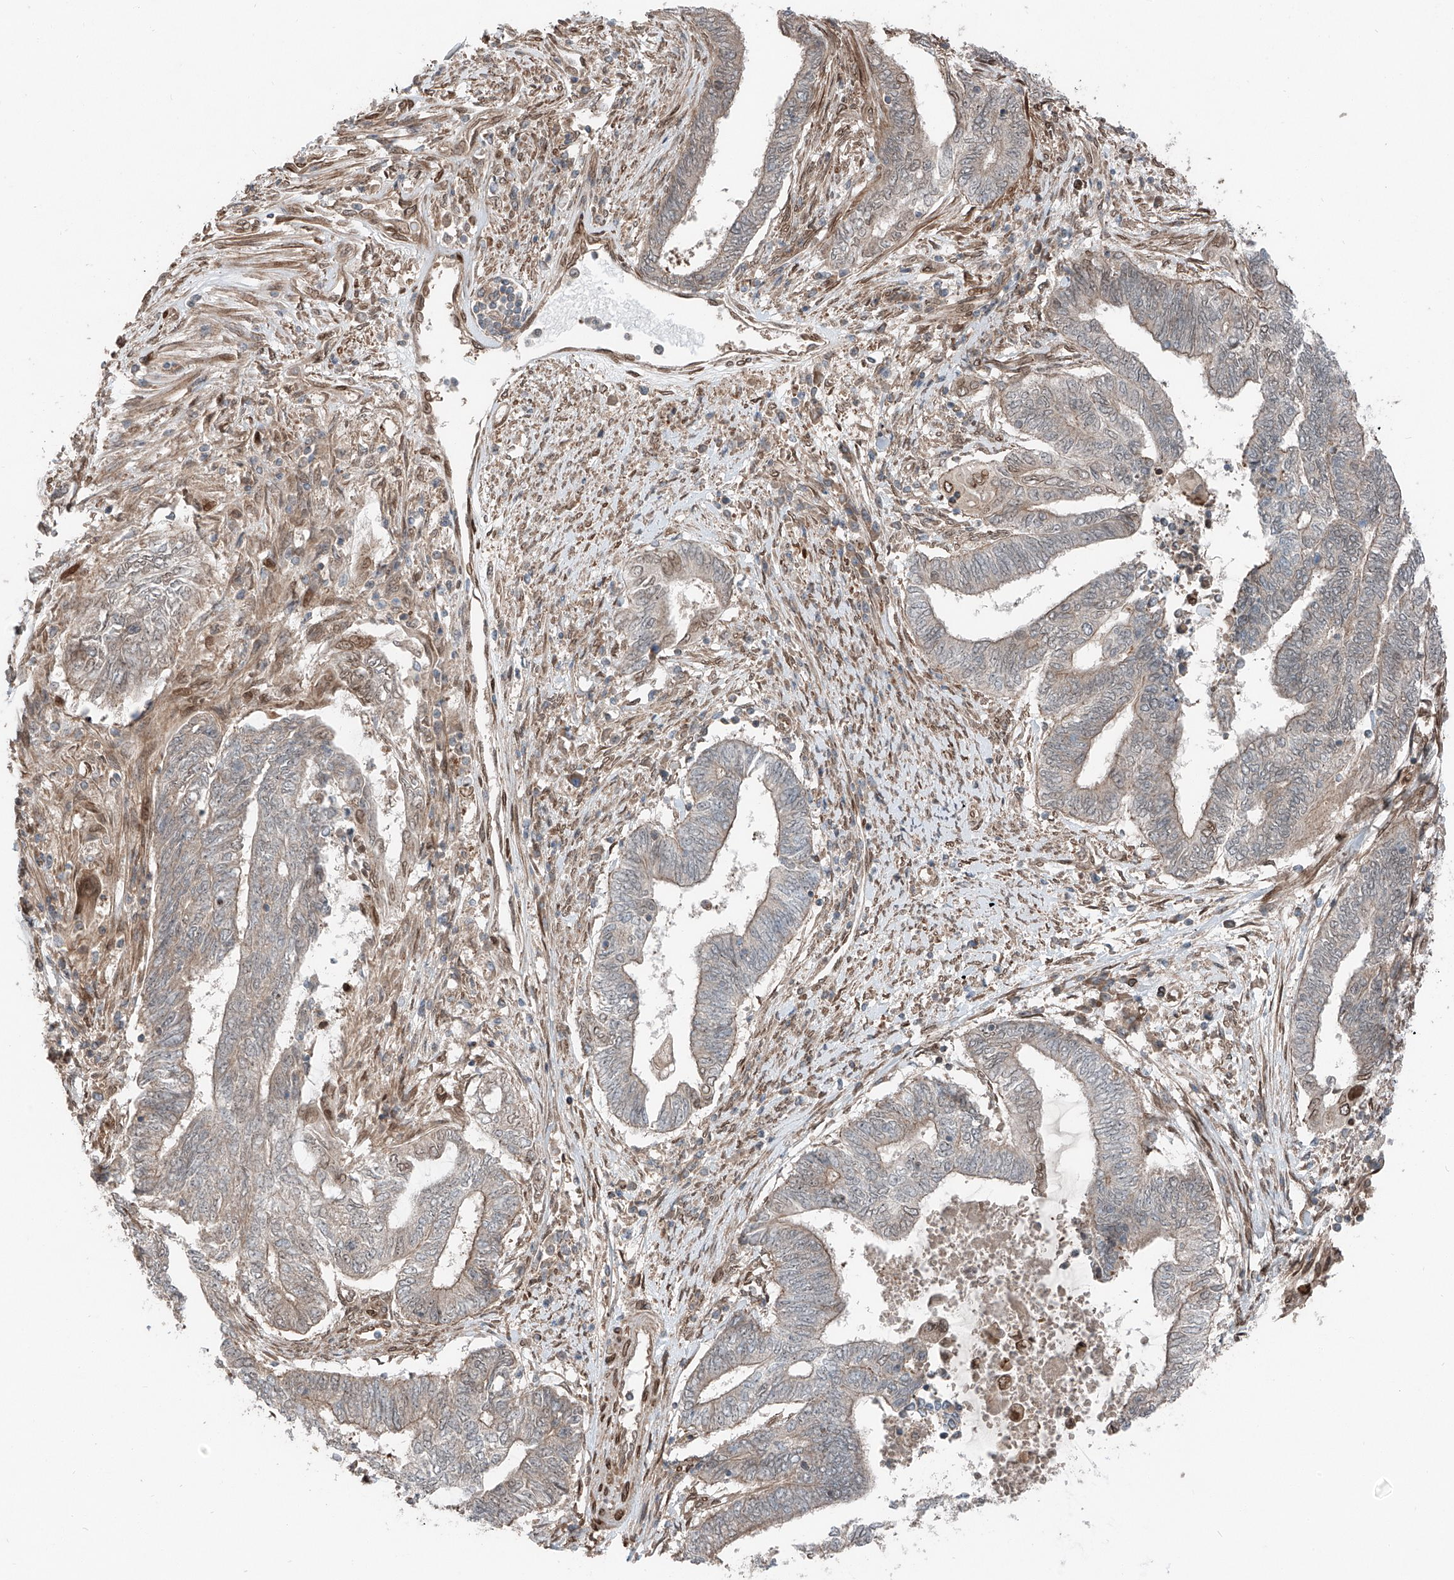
{"staining": {"intensity": "weak", "quantity": "<25%", "location": "cytoplasmic/membranous"}, "tissue": "endometrial cancer", "cell_type": "Tumor cells", "image_type": "cancer", "snomed": [{"axis": "morphology", "description": "Adenocarcinoma, NOS"}, {"axis": "topography", "description": "Uterus"}, {"axis": "topography", "description": "Endometrium"}], "caption": "There is no significant staining in tumor cells of endometrial cancer.", "gene": "CEP162", "patient": {"sex": "female", "age": 70}}